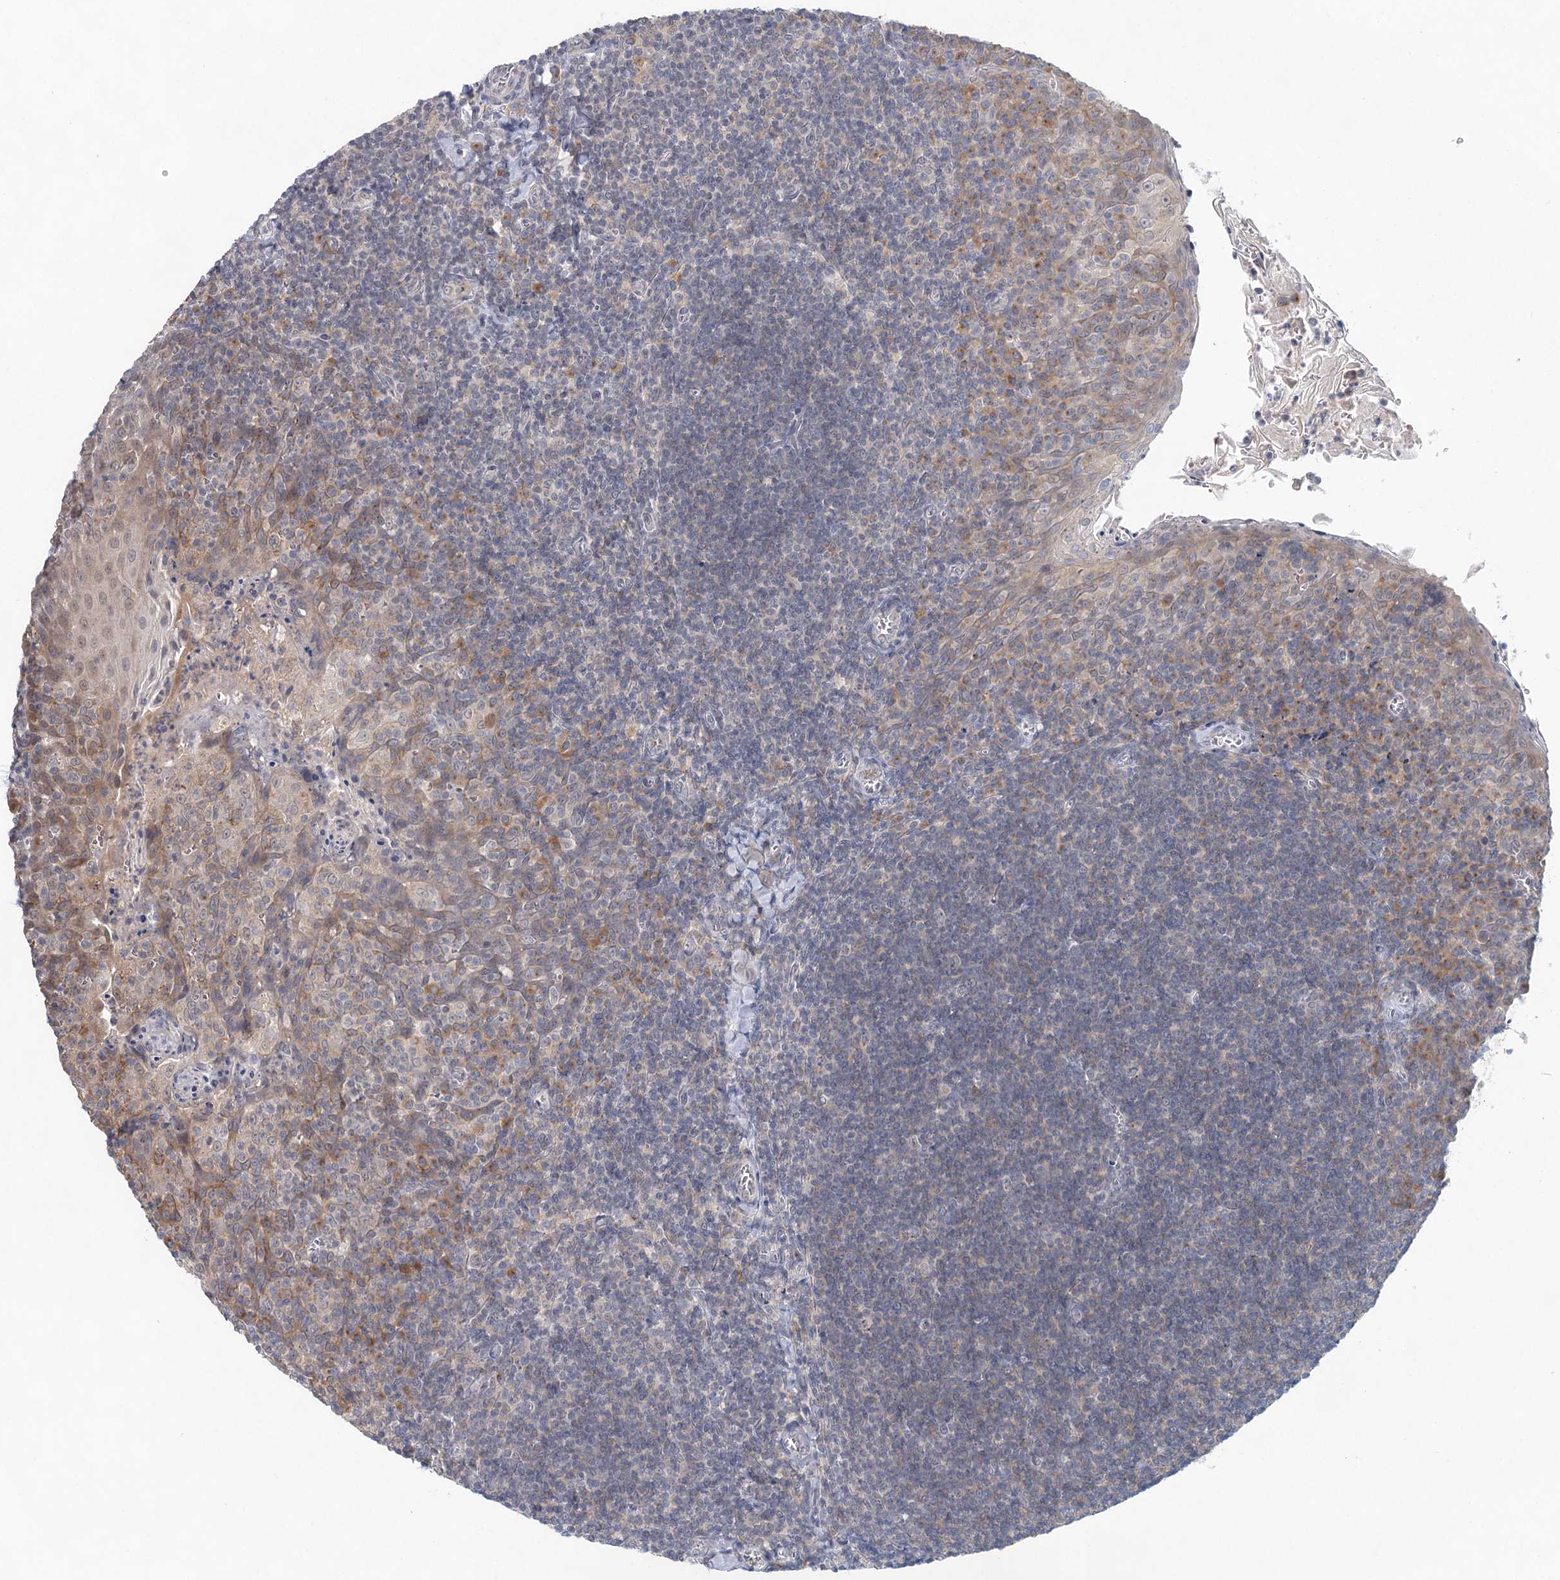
{"staining": {"intensity": "moderate", "quantity": "<25%", "location": "cytoplasmic/membranous"}, "tissue": "tonsil", "cell_type": "Germinal center cells", "image_type": "normal", "snomed": [{"axis": "morphology", "description": "Normal tissue, NOS"}, {"axis": "topography", "description": "Tonsil"}], "caption": "The histopathology image shows staining of benign tonsil, revealing moderate cytoplasmic/membranous protein positivity (brown color) within germinal center cells.", "gene": "BLTP1", "patient": {"sex": "male", "age": 27}}